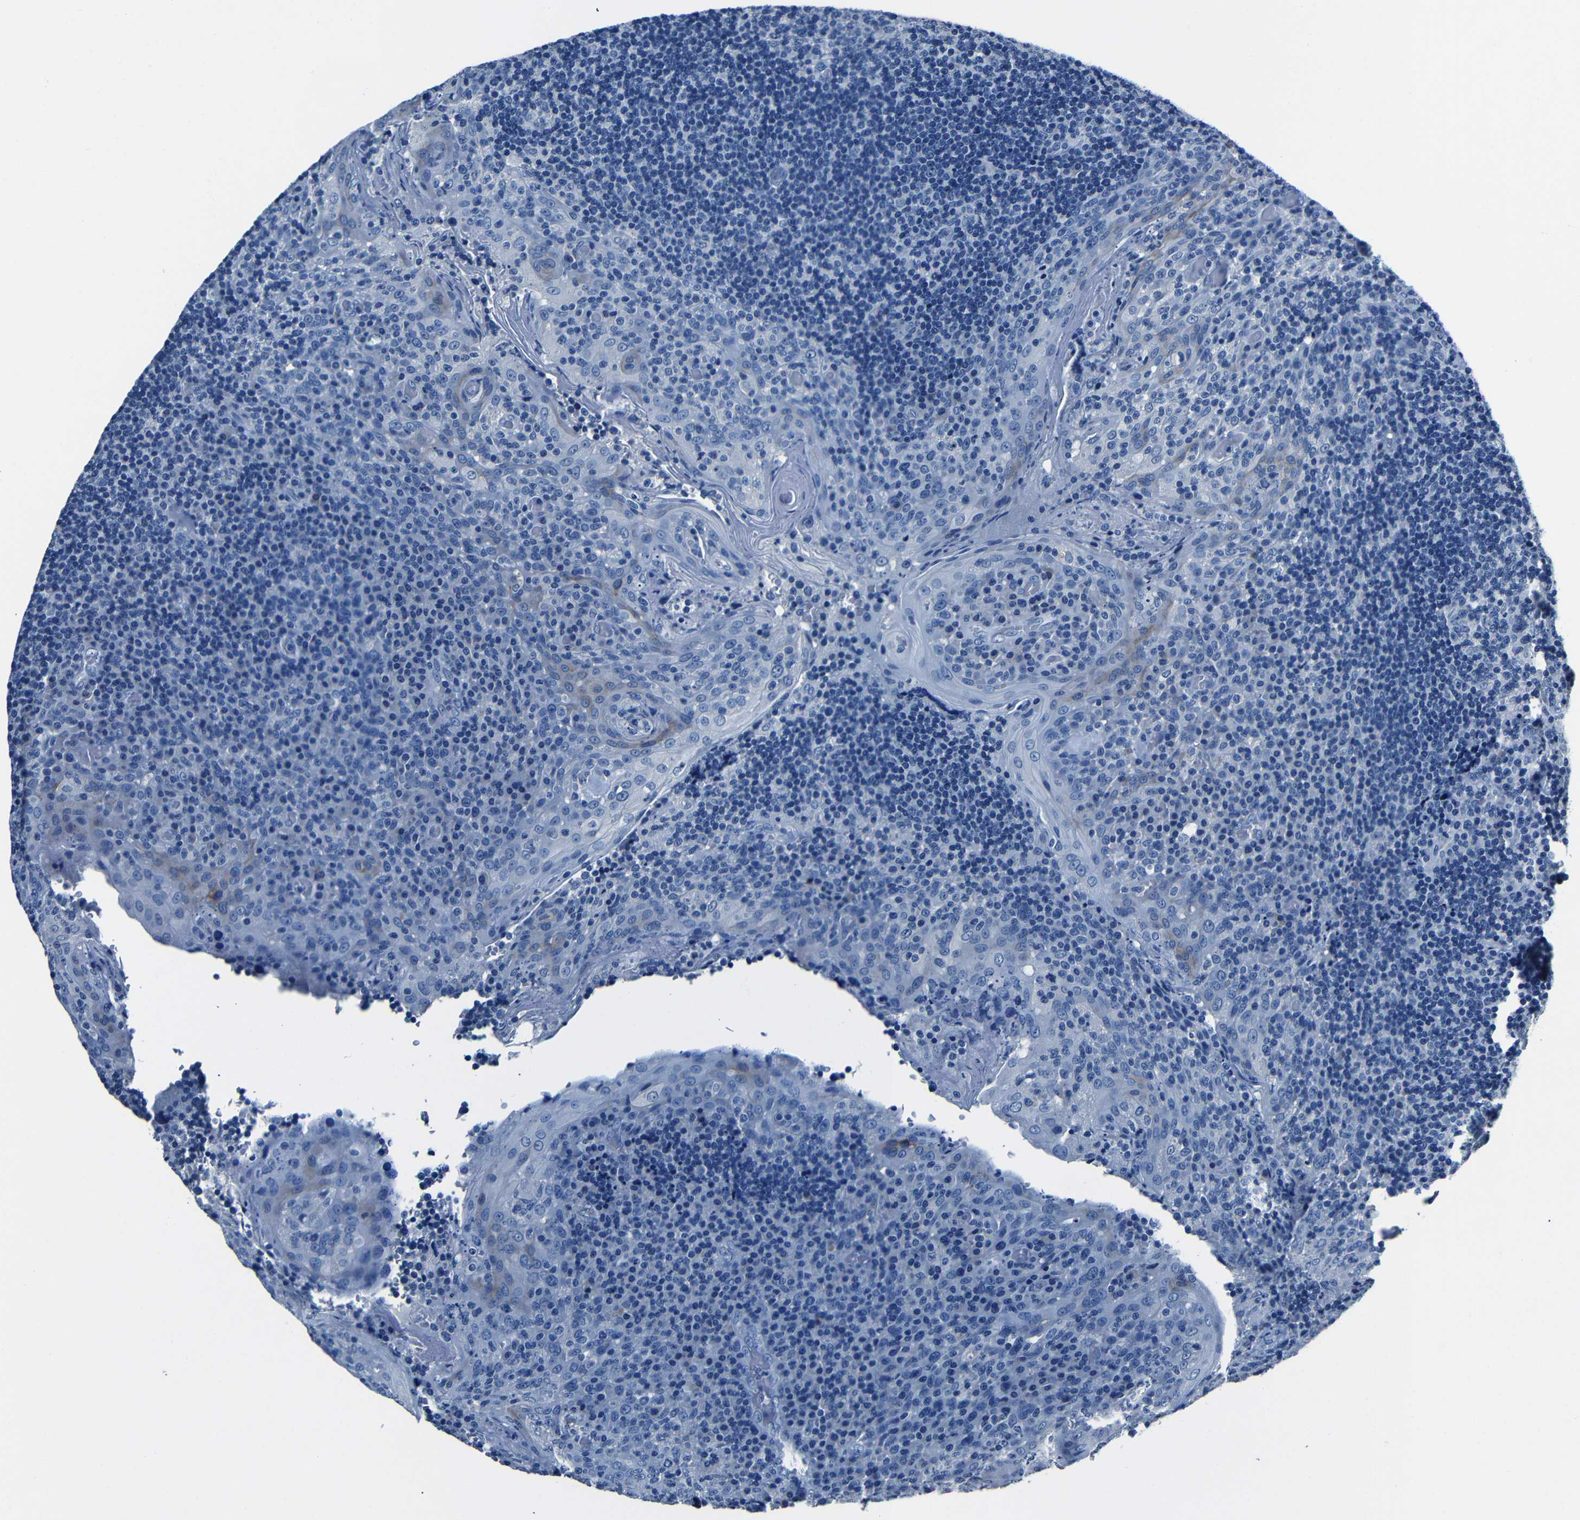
{"staining": {"intensity": "negative", "quantity": "none", "location": "none"}, "tissue": "tonsil", "cell_type": "Germinal center cells", "image_type": "normal", "snomed": [{"axis": "morphology", "description": "Normal tissue, NOS"}, {"axis": "topography", "description": "Tonsil"}], "caption": "High power microscopy histopathology image of an immunohistochemistry histopathology image of benign tonsil, revealing no significant expression in germinal center cells. The staining is performed using DAB brown chromogen with nuclei counter-stained in using hematoxylin.", "gene": "NCMAP", "patient": {"sex": "male", "age": 17}}